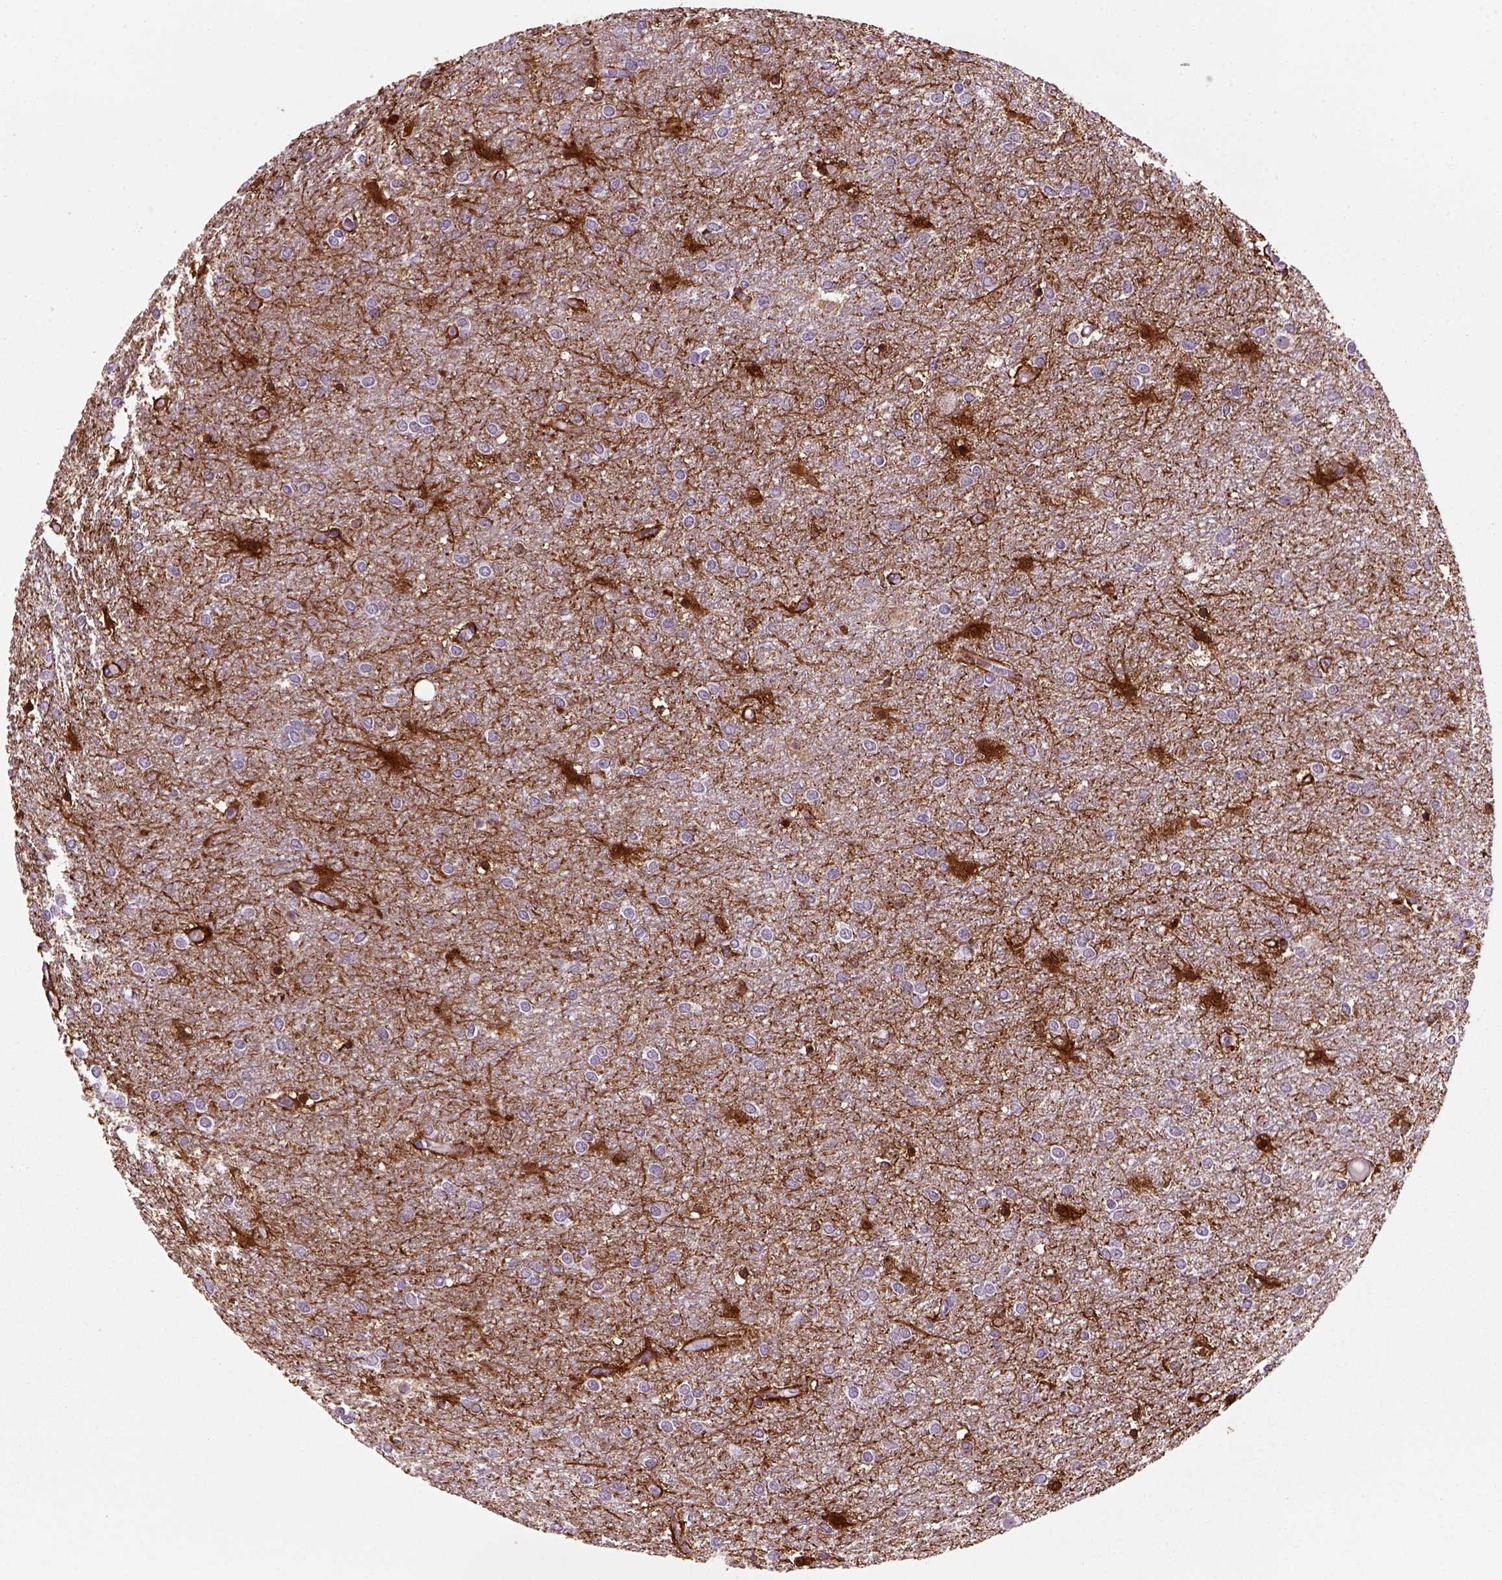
{"staining": {"intensity": "strong", "quantity": "<25%", "location": "cytoplasmic/membranous,nuclear"}, "tissue": "glioma", "cell_type": "Tumor cells", "image_type": "cancer", "snomed": [{"axis": "morphology", "description": "Glioma, malignant, High grade"}, {"axis": "topography", "description": "Brain"}], "caption": "Tumor cells show strong cytoplasmic/membranous and nuclear positivity in approximately <25% of cells in glioma.", "gene": "MARCKS", "patient": {"sex": "female", "age": 61}}